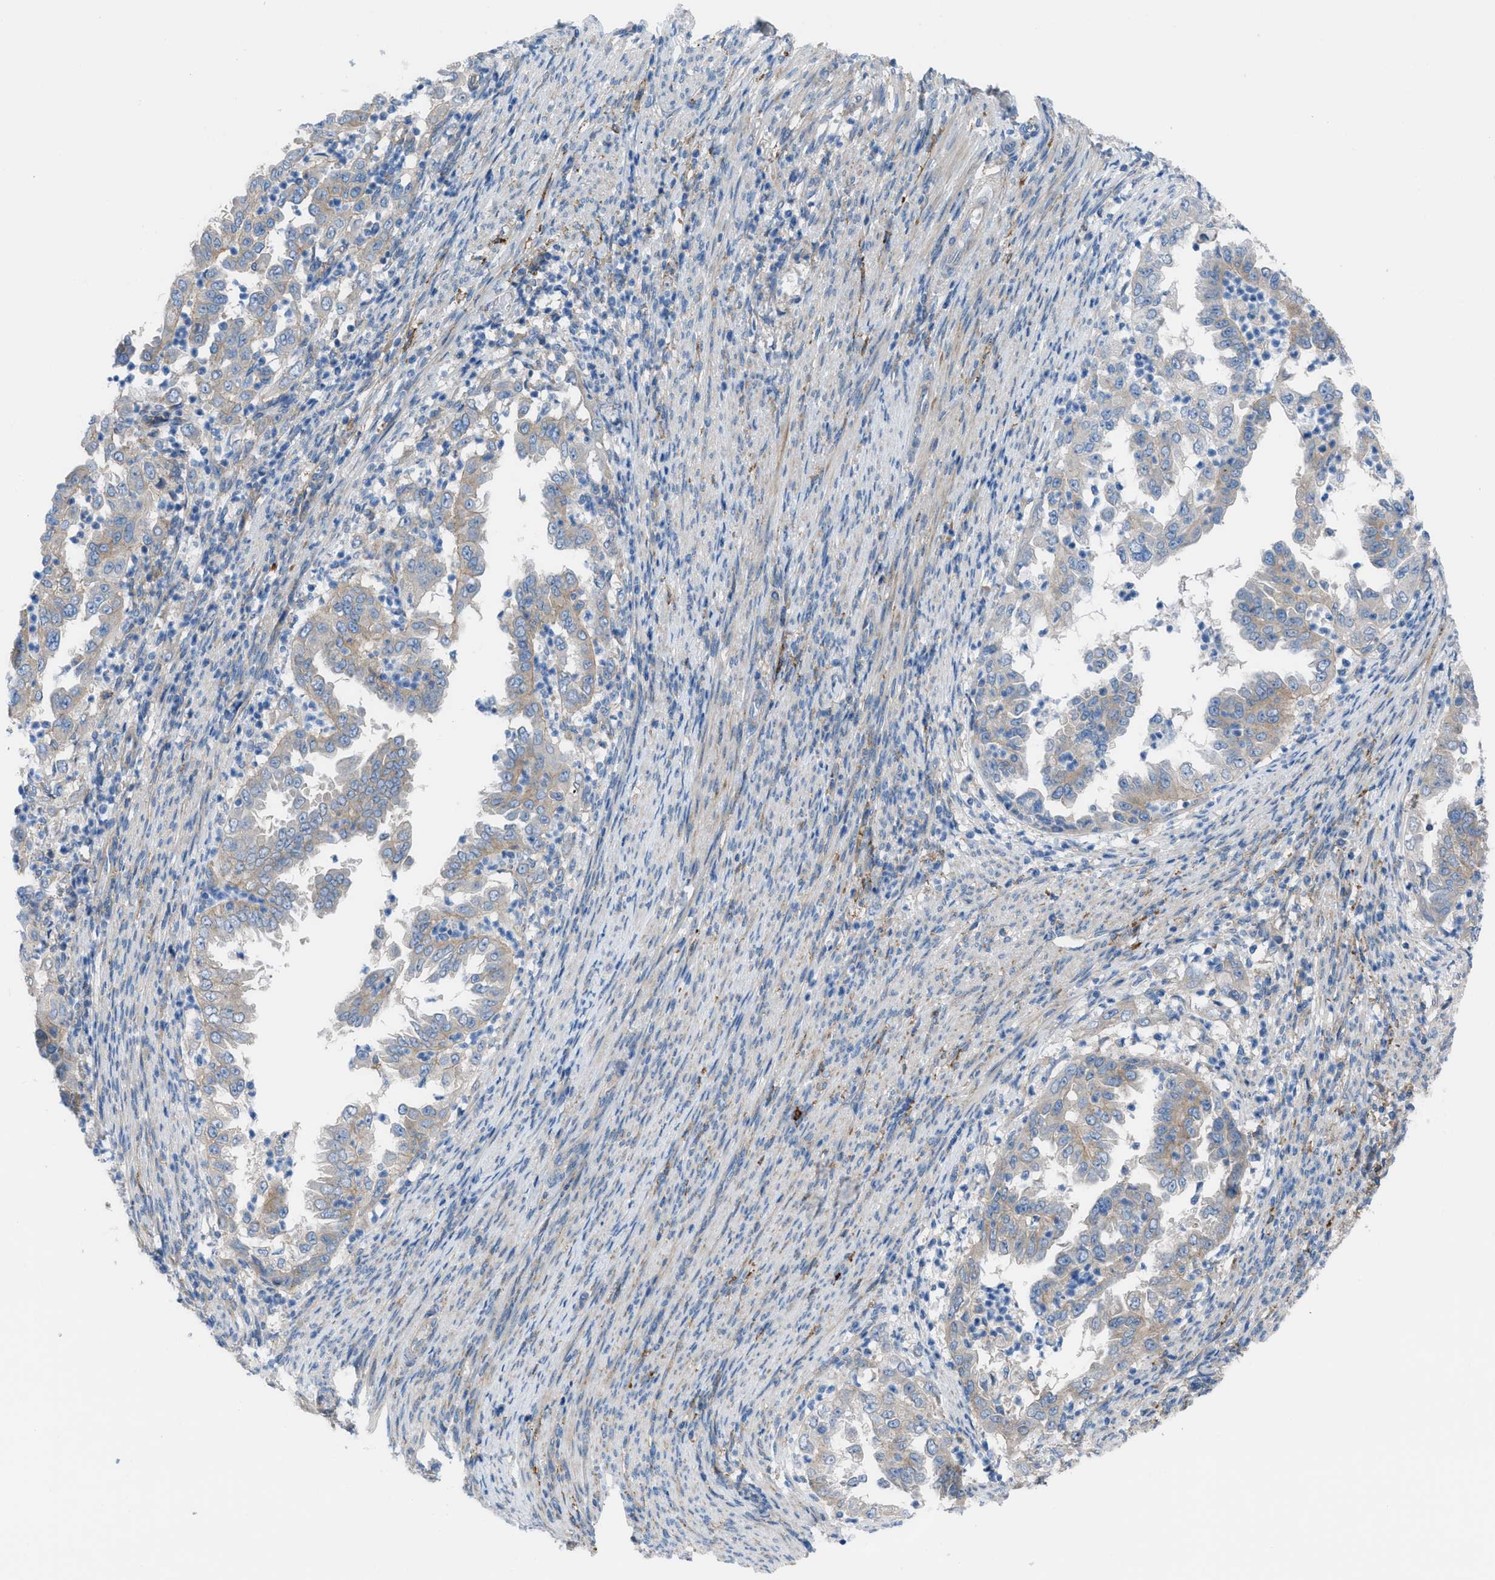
{"staining": {"intensity": "weak", "quantity": "25%-75%", "location": "cytoplasmic/membranous"}, "tissue": "endometrial cancer", "cell_type": "Tumor cells", "image_type": "cancer", "snomed": [{"axis": "morphology", "description": "Adenocarcinoma, NOS"}, {"axis": "topography", "description": "Endometrium"}], "caption": "Adenocarcinoma (endometrial) tissue reveals weak cytoplasmic/membranous staining in approximately 25%-75% of tumor cells", "gene": "EGFR", "patient": {"sex": "female", "age": 85}}